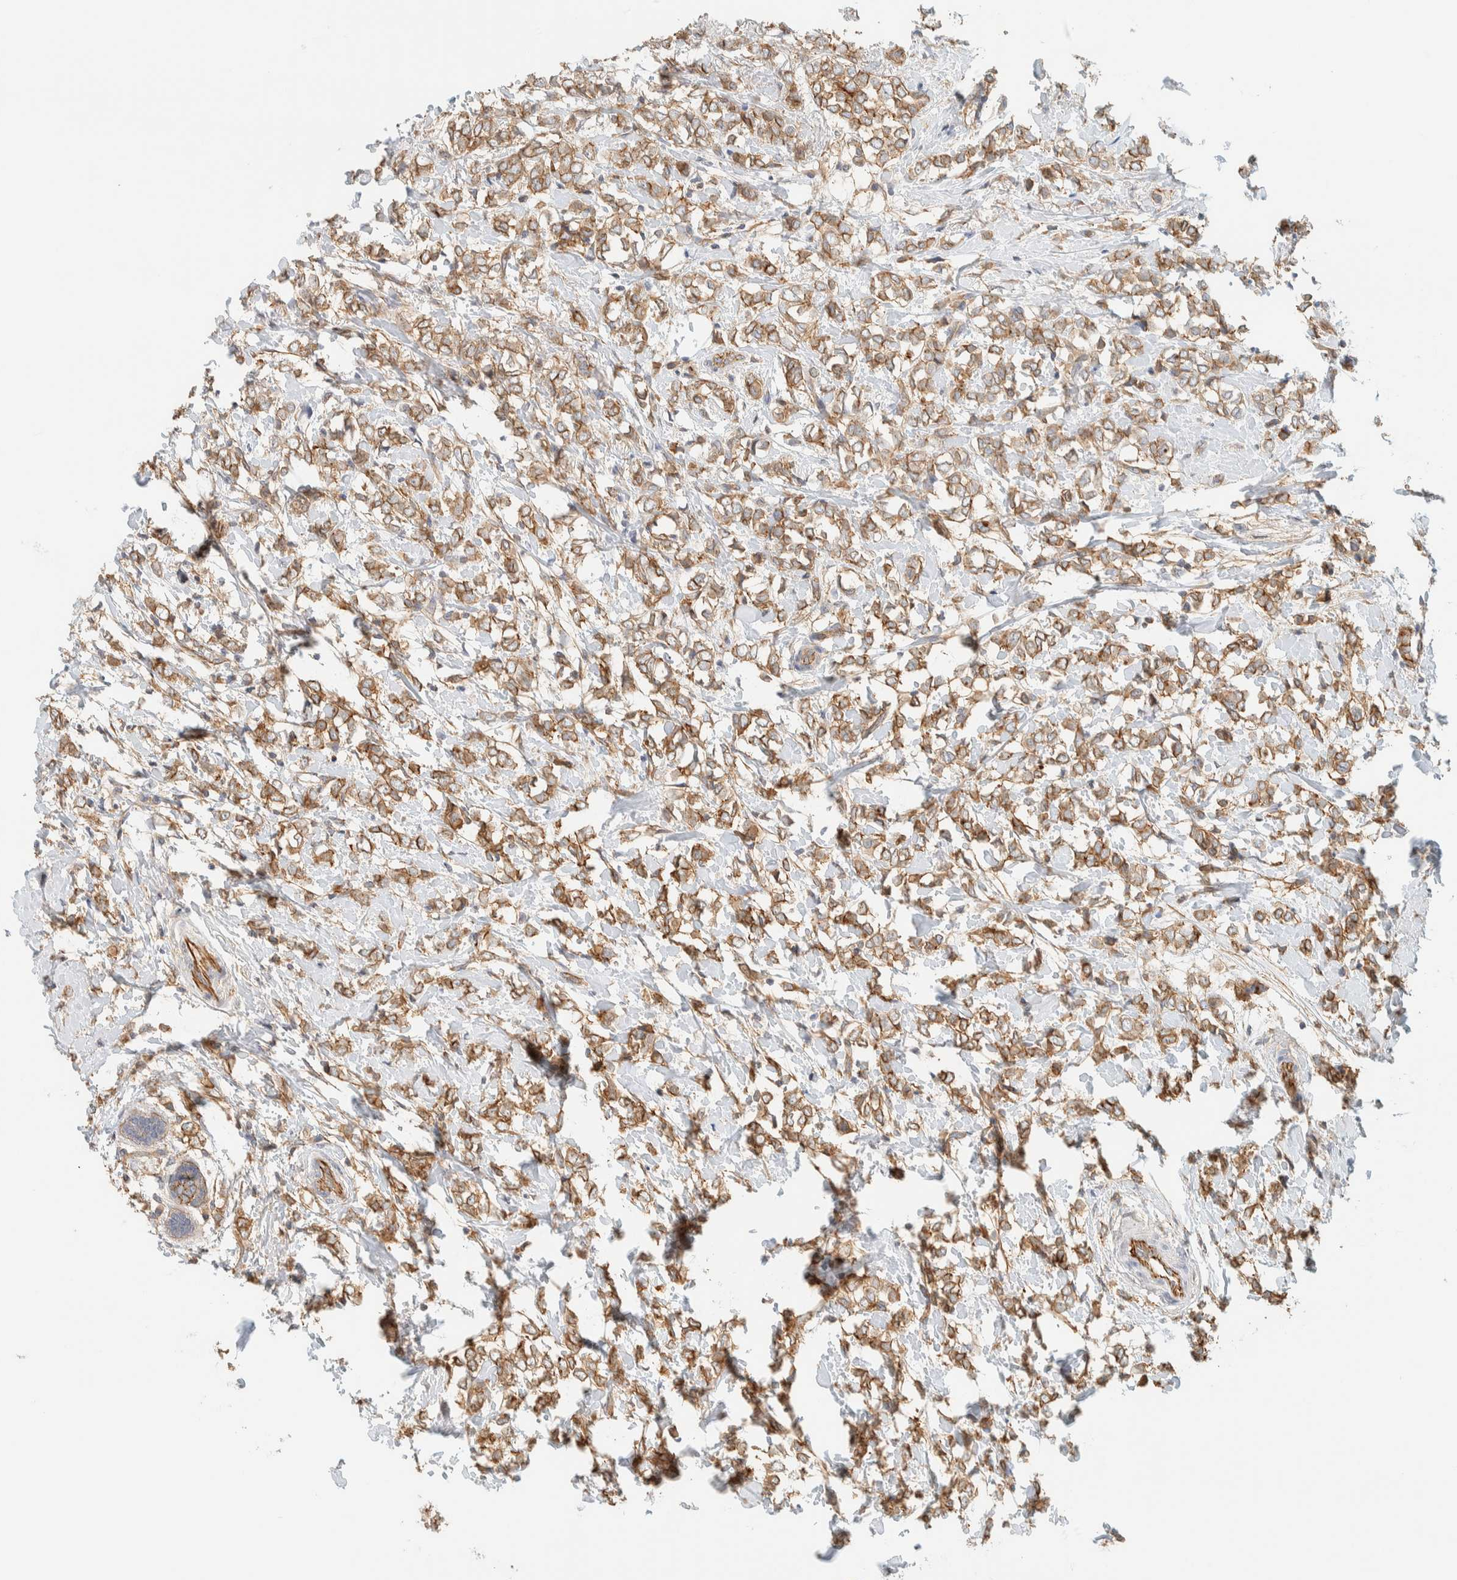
{"staining": {"intensity": "moderate", "quantity": ">75%", "location": "cytoplasmic/membranous"}, "tissue": "breast cancer", "cell_type": "Tumor cells", "image_type": "cancer", "snomed": [{"axis": "morphology", "description": "Normal tissue, NOS"}, {"axis": "morphology", "description": "Lobular carcinoma"}, {"axis": "topography", "description": "Breast"}], "caption": "Moderate cytoplasmic/membranous positivity is appreciated in approximately >75% of tumor cells in breast lobular carcinoma. The staining was performed using DAB (3,3'-diaminobenzidine), with brown indicating positive protein expression. Nuclei are stained blue with hematoxylin.", "gene": "LIMA1", "patient": {"sex": "female", "age": 47}}